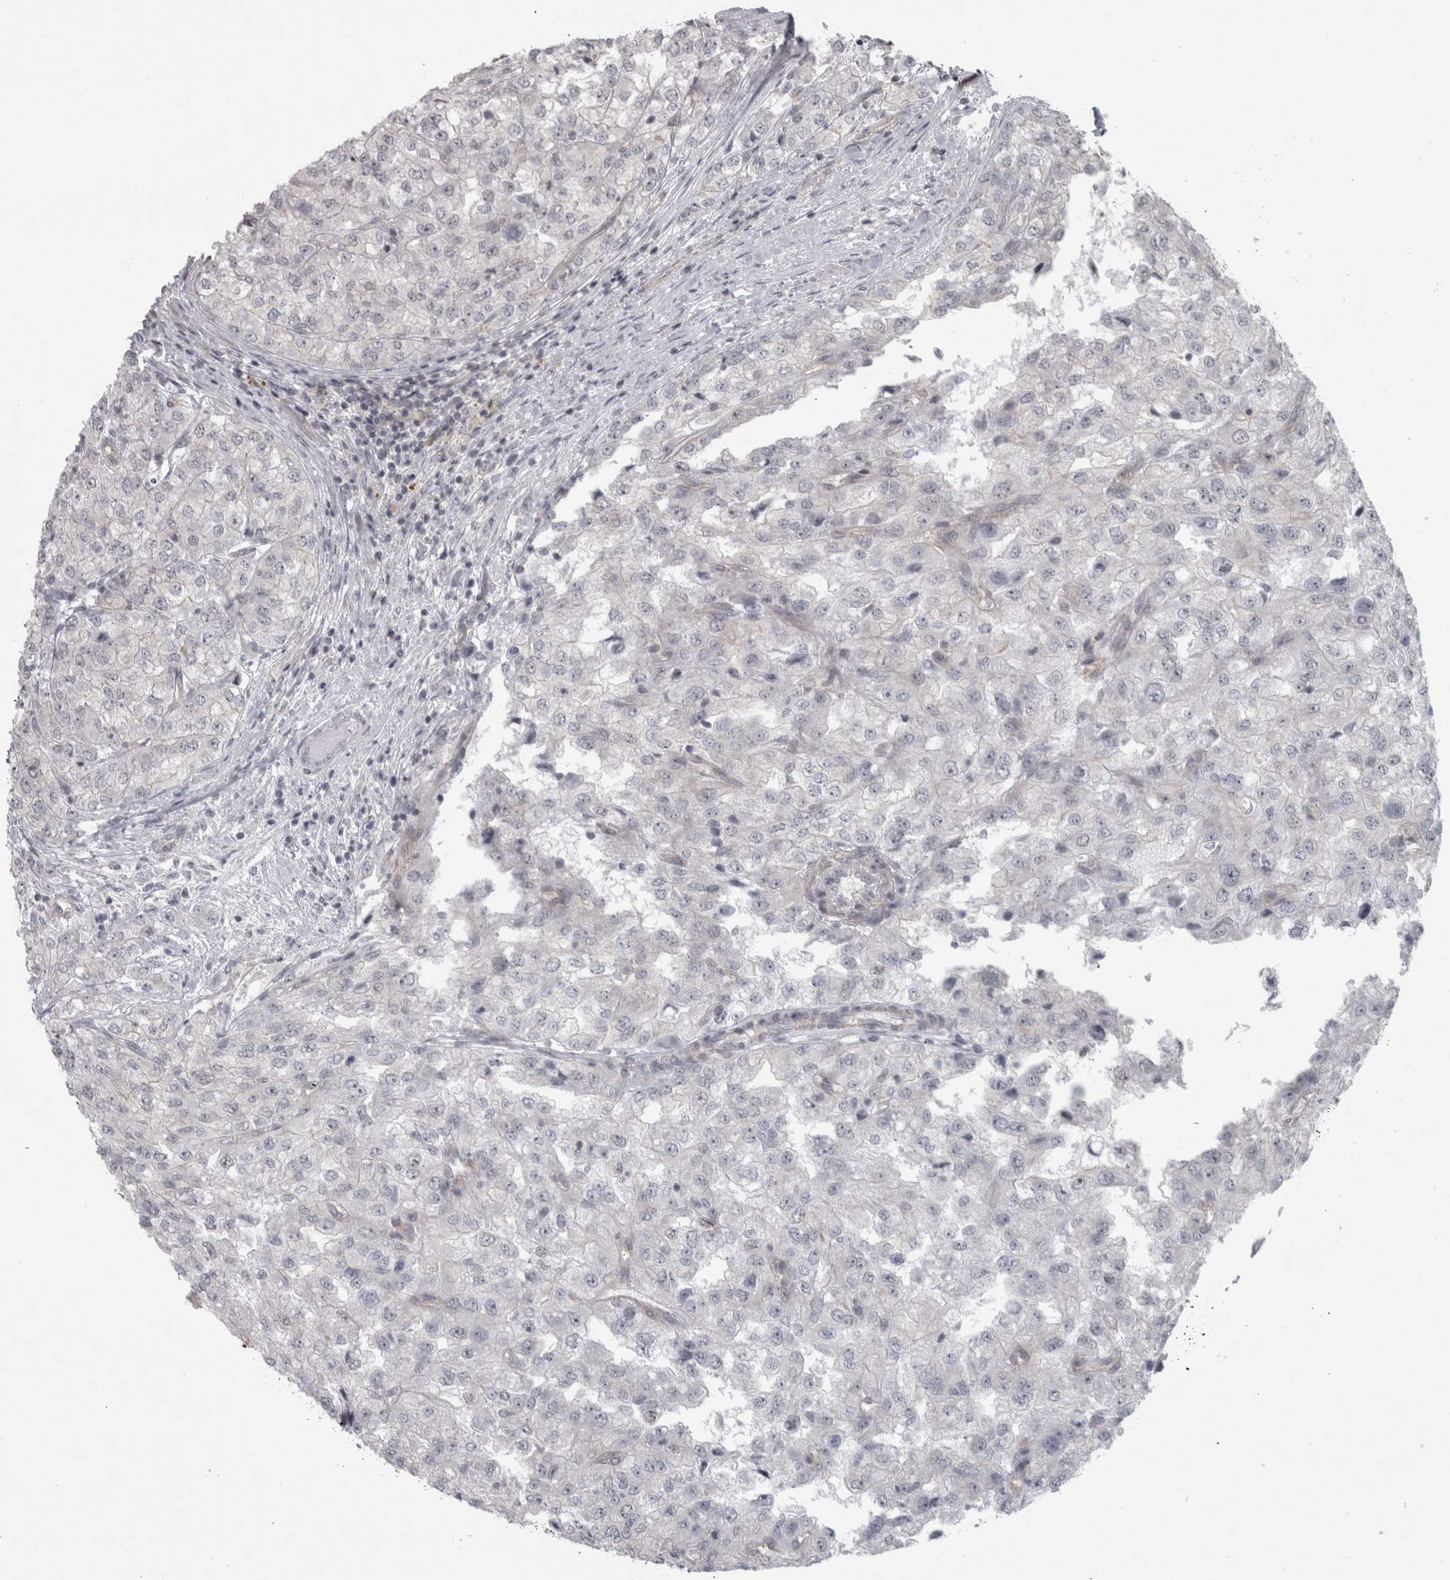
{"staining": {"intensity": "negative", "quantity": "none", "location": "none"}, "tissue": "renal cancer", "cell_type": "Tumor cells", "image_type": "cancer", "snomed": [{"axis": "morphology", "description": "Adenocarcinoma, NOS"}, {"axis": "topography", "description": "Kidney"}], "caption": "Immunohistochemistry micrograph of renal cancer stained for a protein (brown), which displays no staining in tumor cells. (Immunohistochemistry (ihc), brightfield microscopy, high magnification).", "gene": "PPP1R12B", "patient": {"sex": "female", "age": 54}}